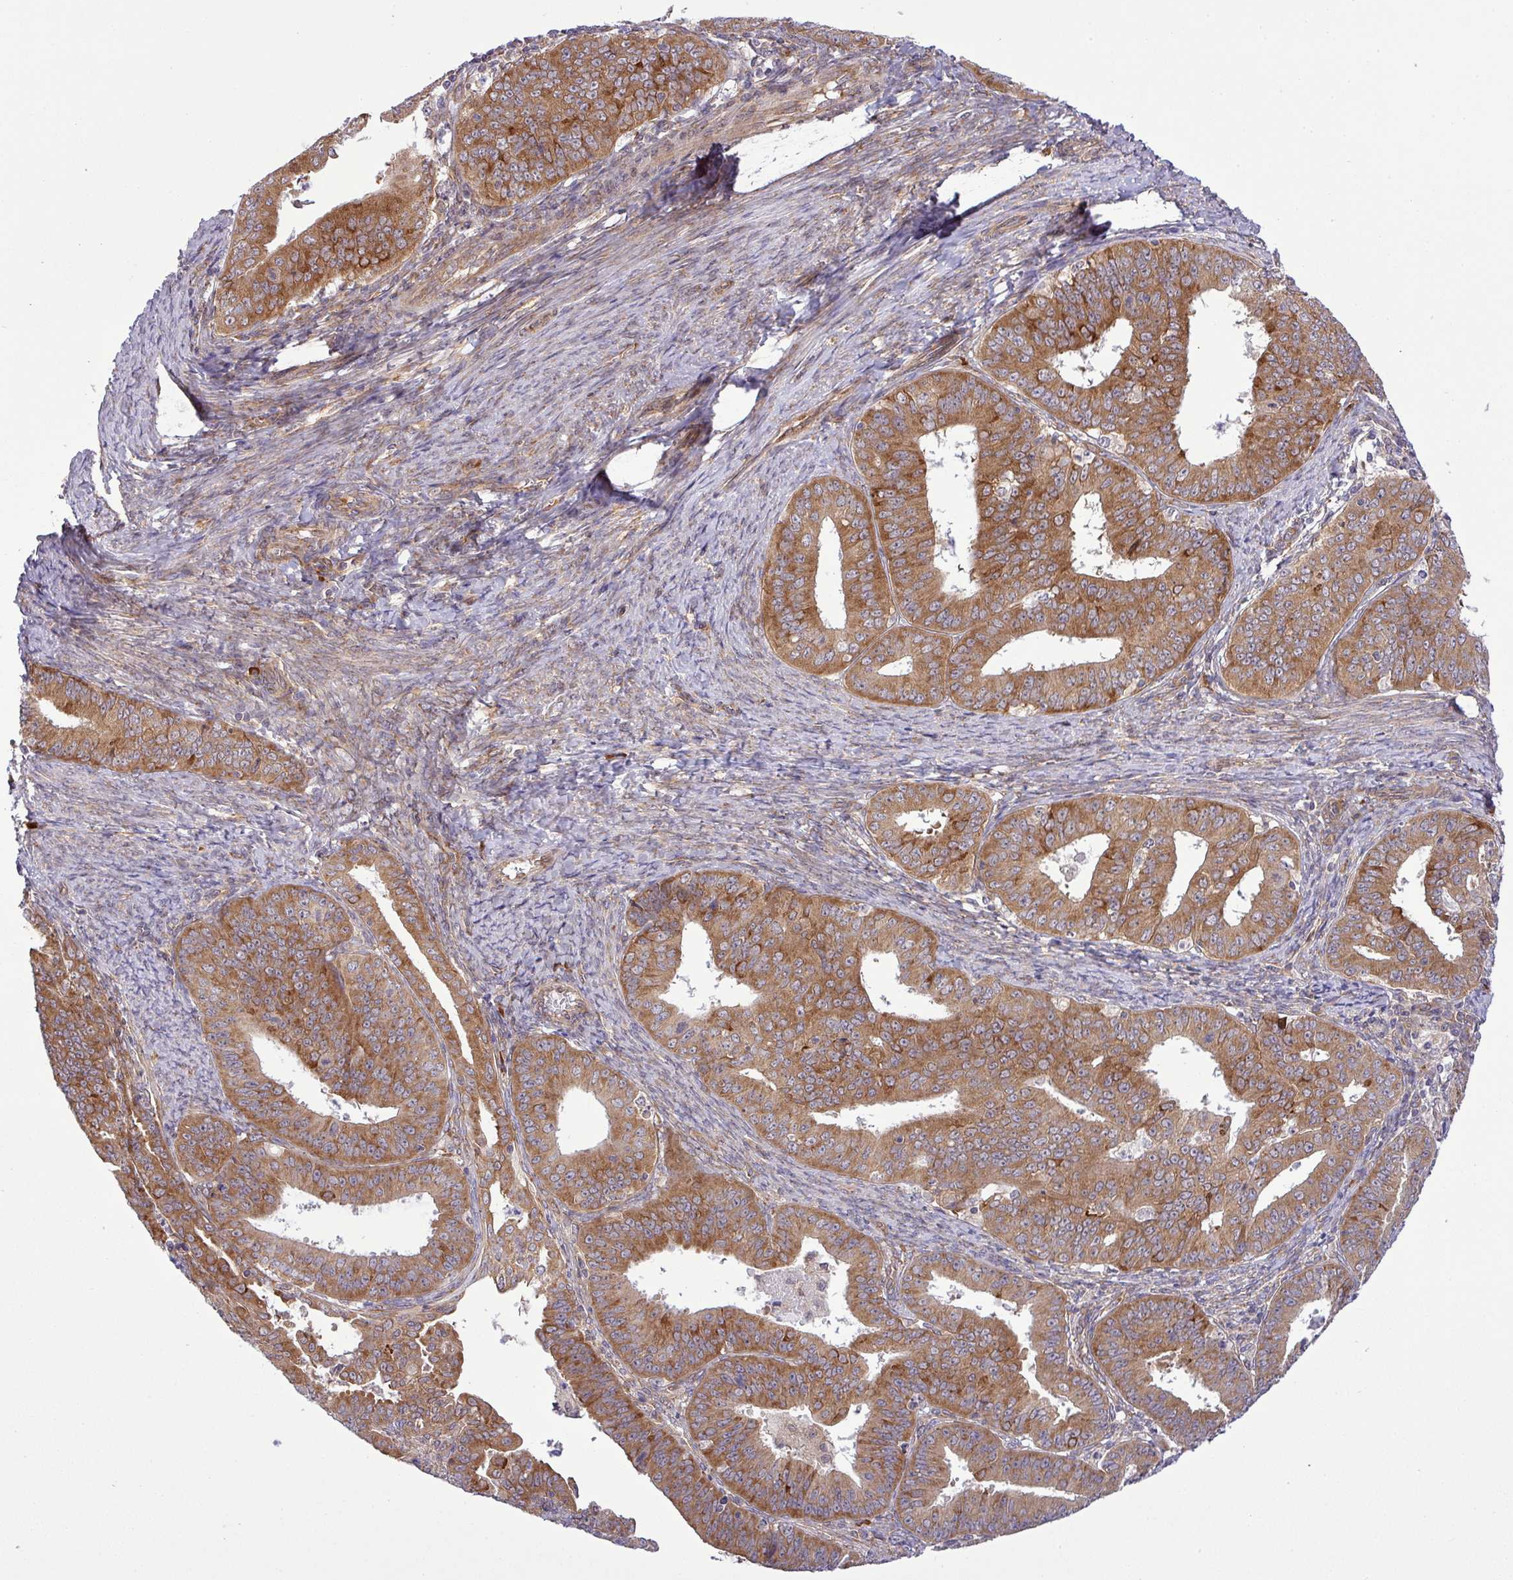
{"staining": {"intensity": "strong", "quantity": ">75%", "location": "cytoplasmic/membranous"}, "tissue": "endometrial cancer", "cell_type": "Tumor cells", "image_type": "cancer", "snomed": [{"axis": "morphology", "description": "Adenocarcinoma, NOS"}, {"axis": "topography", "description": "Endometrium"}], "caption": "About >75% of tumor cells in endometrial adenocarcinoma show strong cytoplasmic/membranous protein expression as visualized by brown immunohistochemical staining.", "gene": "FAM222B", "patient": {"sex": "female", "age": 73}}